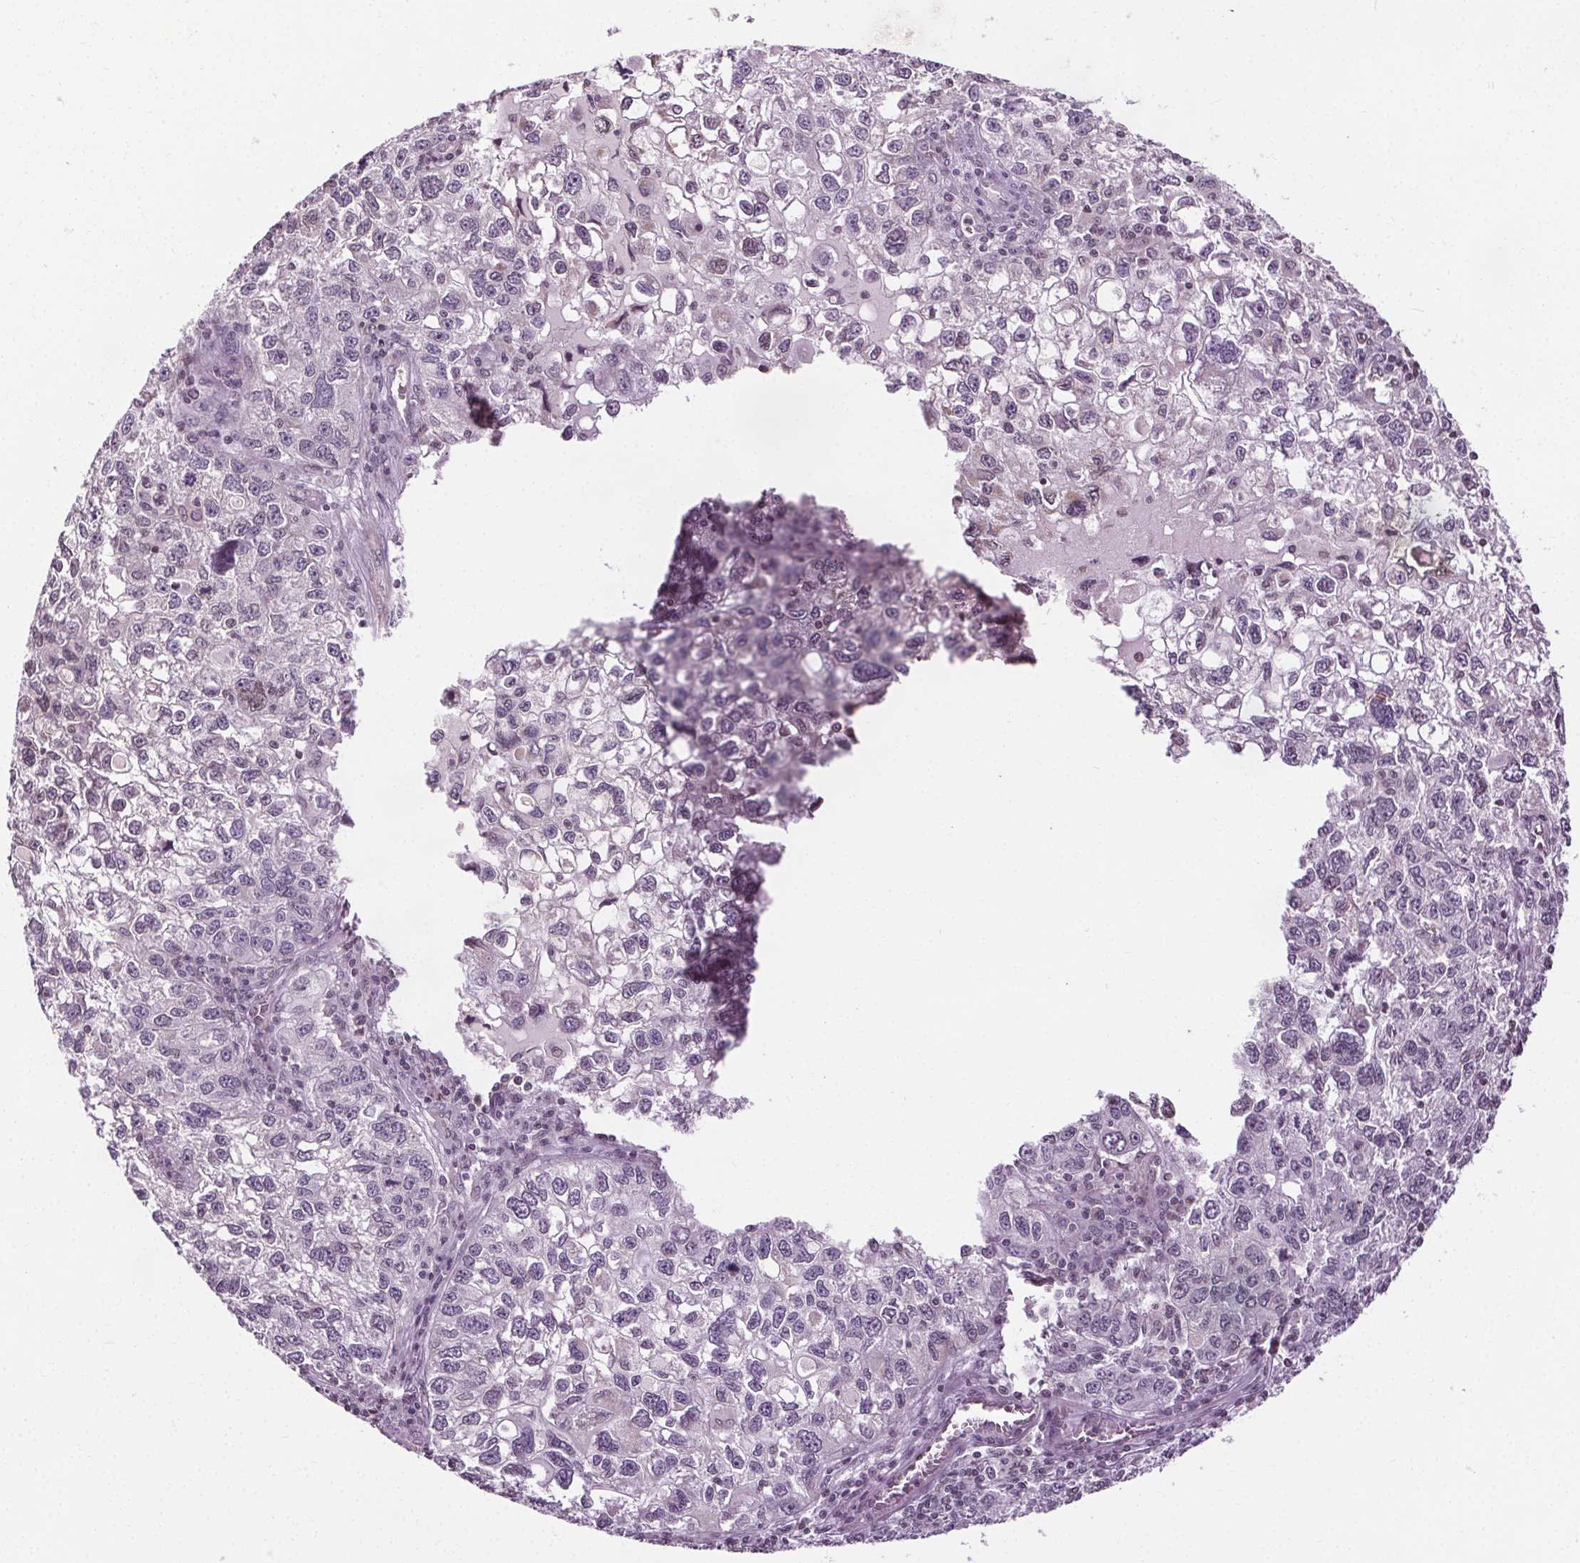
{"staining": {"intensity": "negative", "quantity": "none", "location": "none"}, "tissue": "cervical cancer", "cell_type": "Tumor cells", "image_type": "cancer", "snomed": [{"axis": "morphology", "description": "Squamous cell carcinoma, NOS"}, {"axis": "topography", "description": "Cervix"}], "caption": "Tumor cells are negative for brown protein staining in cervical cancer (squamous cell carcinoma).", "gene": "LFNG", "patient": {"sex": "female", "age": 55}}